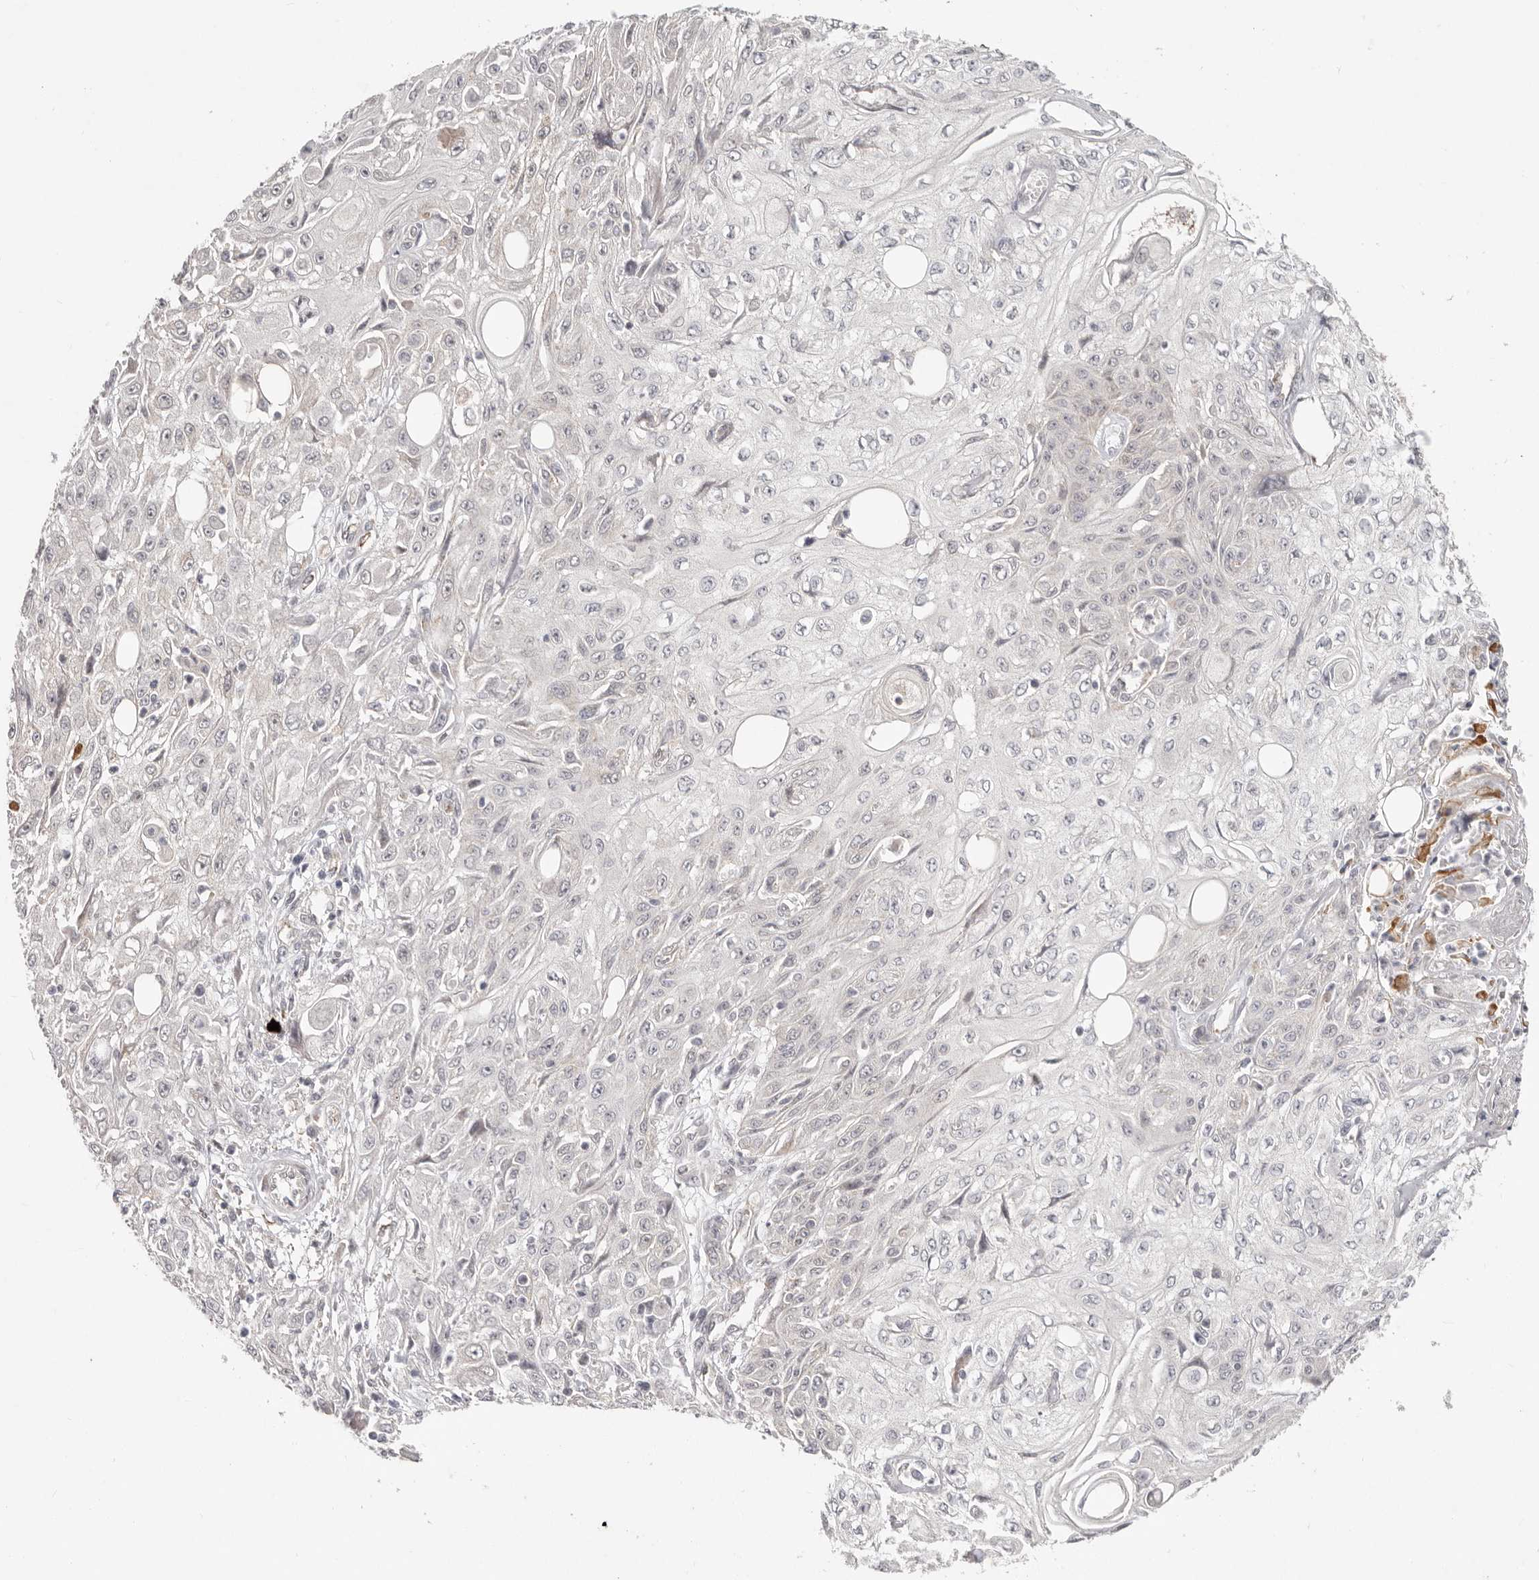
{"staining": {"intensity": "negative", "quantity": "none", "location": "none"}, "tissue": "skin cancer", "cell_type": "Tumor cells", "image_type": "cancer", "snomed": [{"axis": "morphology", "description": "Squamous cell carcinoma, NOS"}, {"axis": "morphology", "description": "Squamous cell carcinoma, metastatic, NOS"}, {"axis": "topography", "description": "Skin"}, {"axis": "topography", "description": "Lymph node"}], "caption": "Immunohistochemistry photomicrograph of neoplastic tissue: metastatic squamous cell carcinoma (skin) stained with DAB (3,3'-diaminobenzidine) displays no significant protein positivity in tumor cells. (Brightfield microscopy of DAB (3,3'-diaminobenzidine) IHC at high magnification).", "gene": "SZT2", "patient": {"sex": "male", "age": 75}}